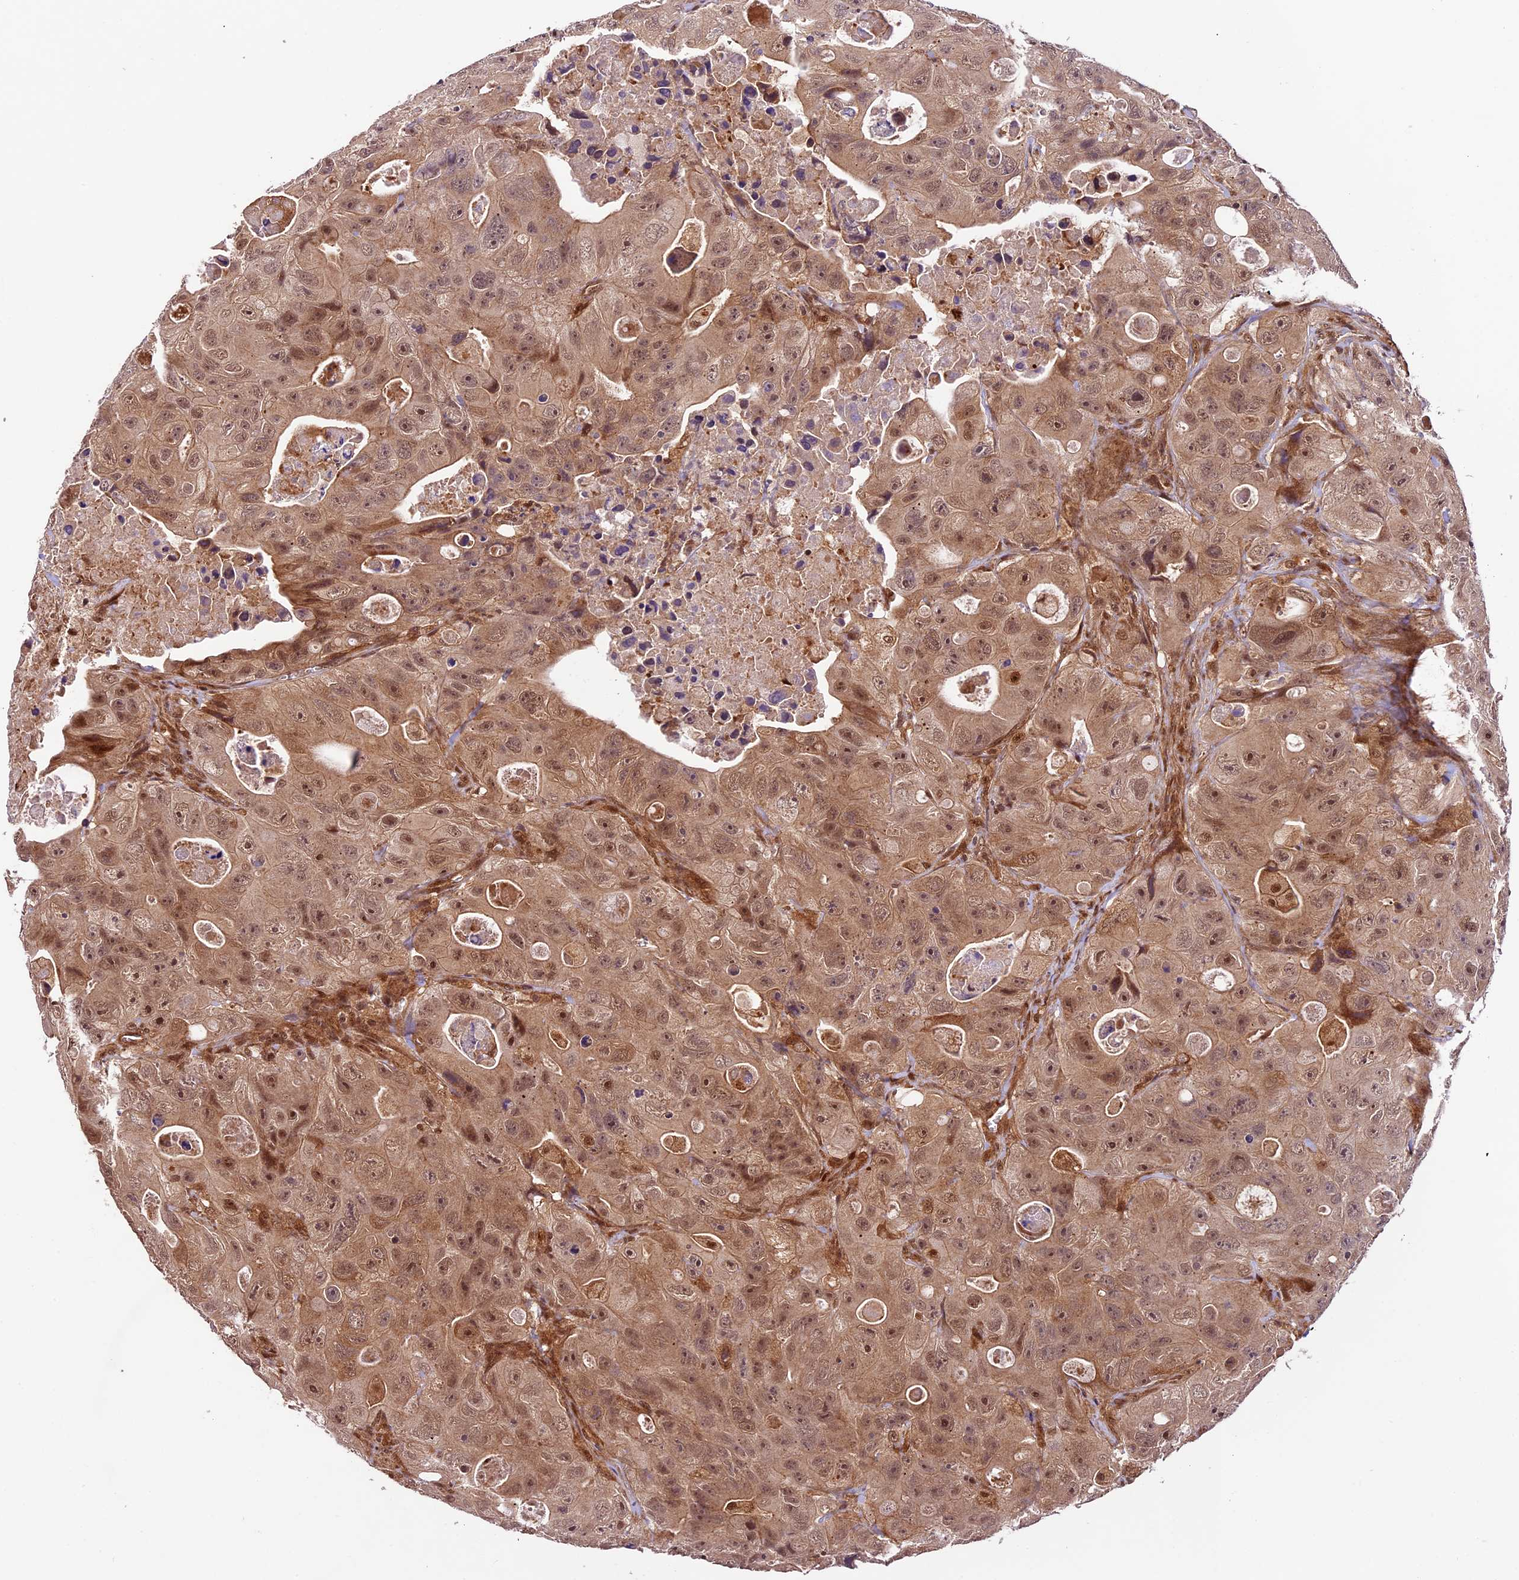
{"staining": {"intensity": "moderate", "quantity": ">75%", "location": "cytoplasmic/membranous,nuclear"}, "tissue": "colorectal cancer", "cell_type": "Tumor cells", "image_type": "cancer", "snomed": [{"axis": "morphology", "description": "Adenocarcinoma, NOS"}, {"axis": "topography", "description": "Colon"}], "caption": "Immunohistochemical staining of colorectal cancer (adenocarcinoma) displays medium levels of moderate cytoplasmic/membranous and nuclear positivity in about >75% of tumor cells.", "gene": "DHX38", "patient": {"sex": "female", "age": 46}}